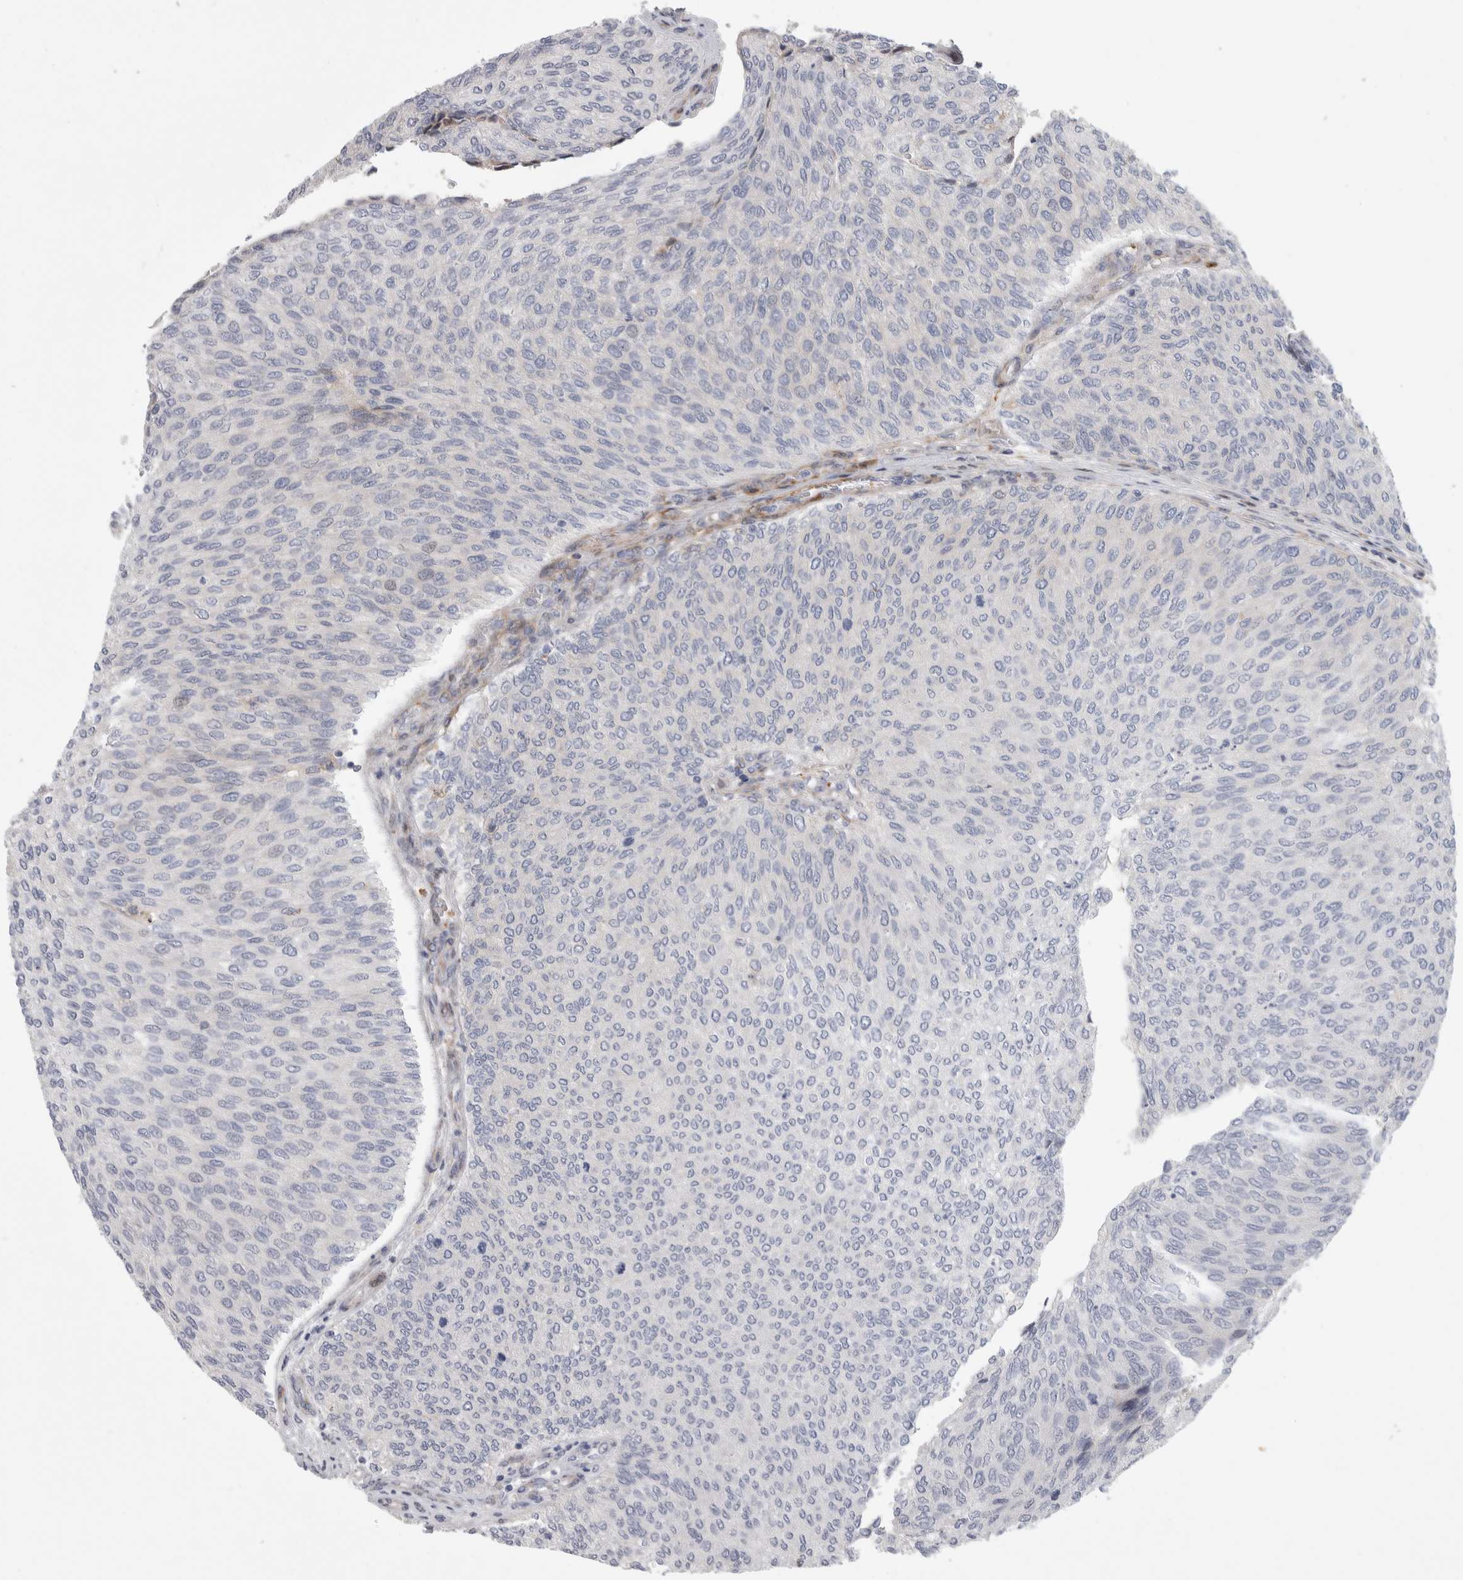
{"staining": {"intensity": "negative", "quantity": "none", "location": "none"}, "tissue": "urothelial cancer", "cell_type": "Tumor cells", "image_type": "cancer", "snomed": [{"axis": "morphology", "description": "Urothelial carcinoma, Low grade"}, {"axis": "topography", "description": "Urinary bladder"}], "caption": "Tumor cells show no significant staining in urothelial cancer.", "gene": "PSMG3", "patient": {"sex": "female", "age": 79}}